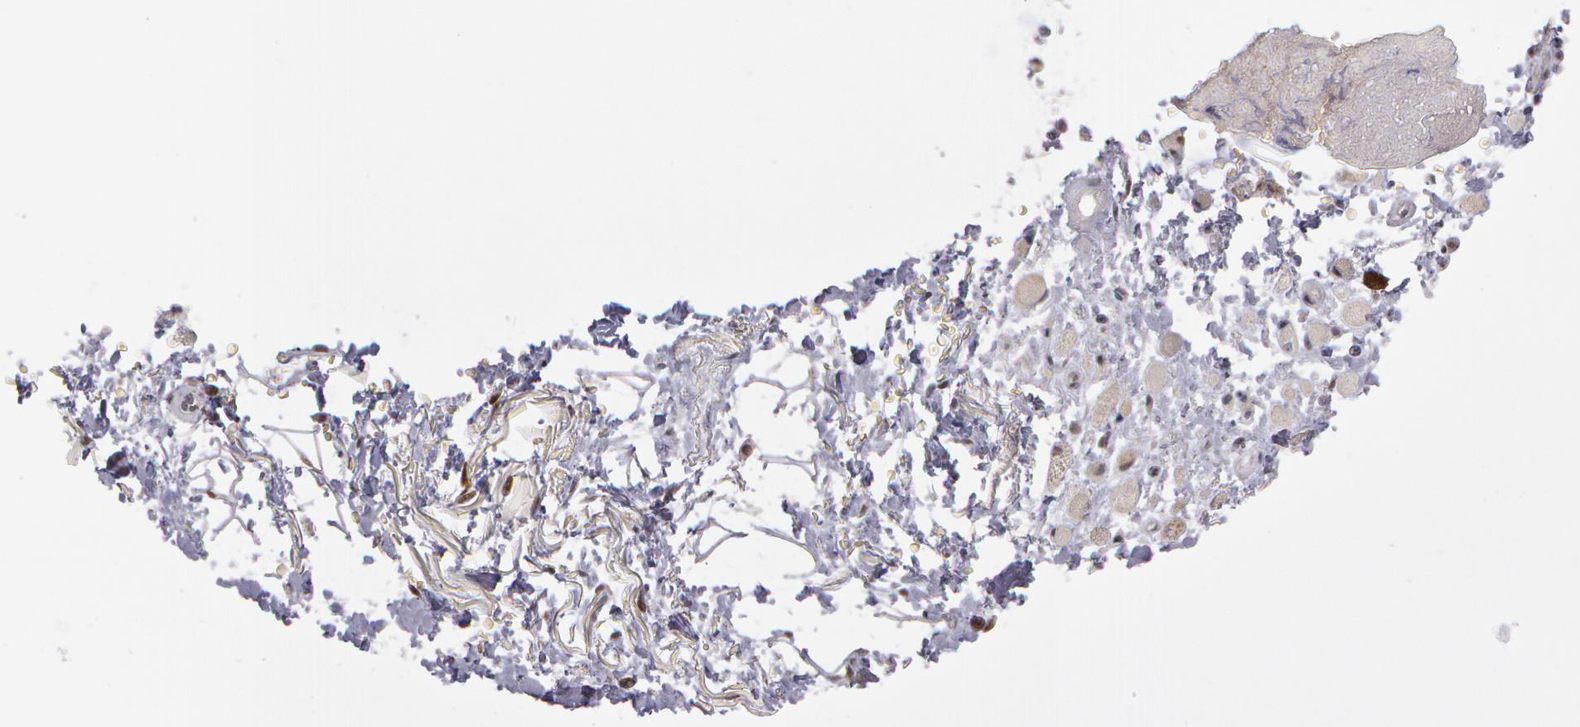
{"staining": {"intensity": "weak", "quantity": "<25%", "location": "nuclear"}, "tissue": "skin", "cell_type": "Epidermal cells", "image_type": "normal", "snomed": [{"axis": "morphology", "description": "Normal tissue, NOS"}, {"axis": "topography", "description": "Anal"}], "caption": "A high-resolution photomicrograph shows immunohistochemistry (IHC) staining of normal skin, which displays no significant positivity in epidermal cells.", "gene": "PRICKLE1", "patient": {"sex": "female", "age": 46}}